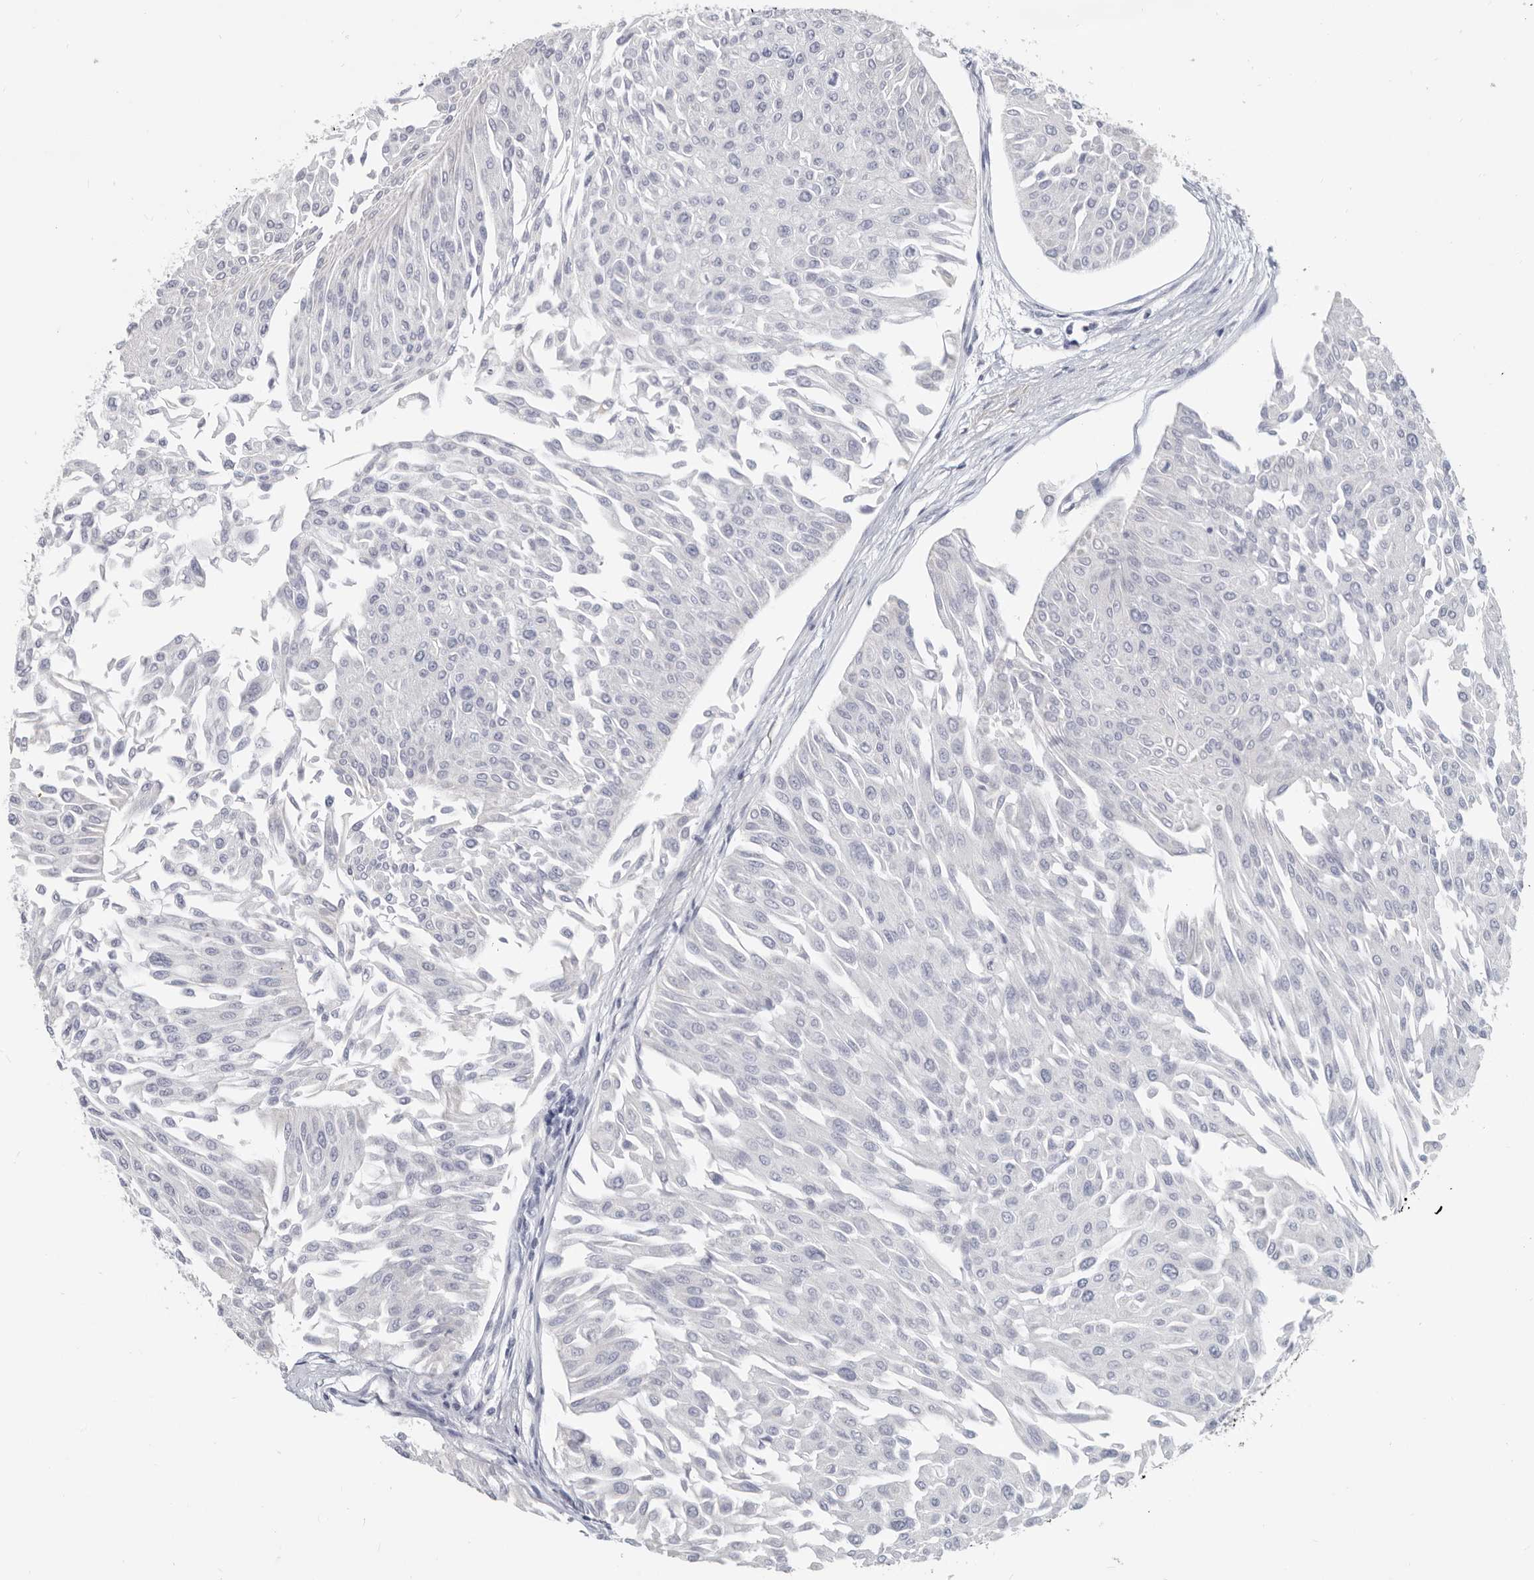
{"staining": {"intensity": "negative", "quantity": "none", "location": "none"}, "tissue": "urothelial cancer", "cell_type": "Tumor cells", "image_type": "cancer", "snomed": [{"axis": "morphology", "description": "Urothelial carcinoma, Low grade"}, {"axis": "topography", "description": "Urinary bladder"}], "caption": "Urothelial carcinoma (low-grade) stained for a protein using immunohistochemistry (IHC) demonstrates no positivity tumor cells.", "gene": "WRAP73", "patient": {"sex": "male", "age": 67}}